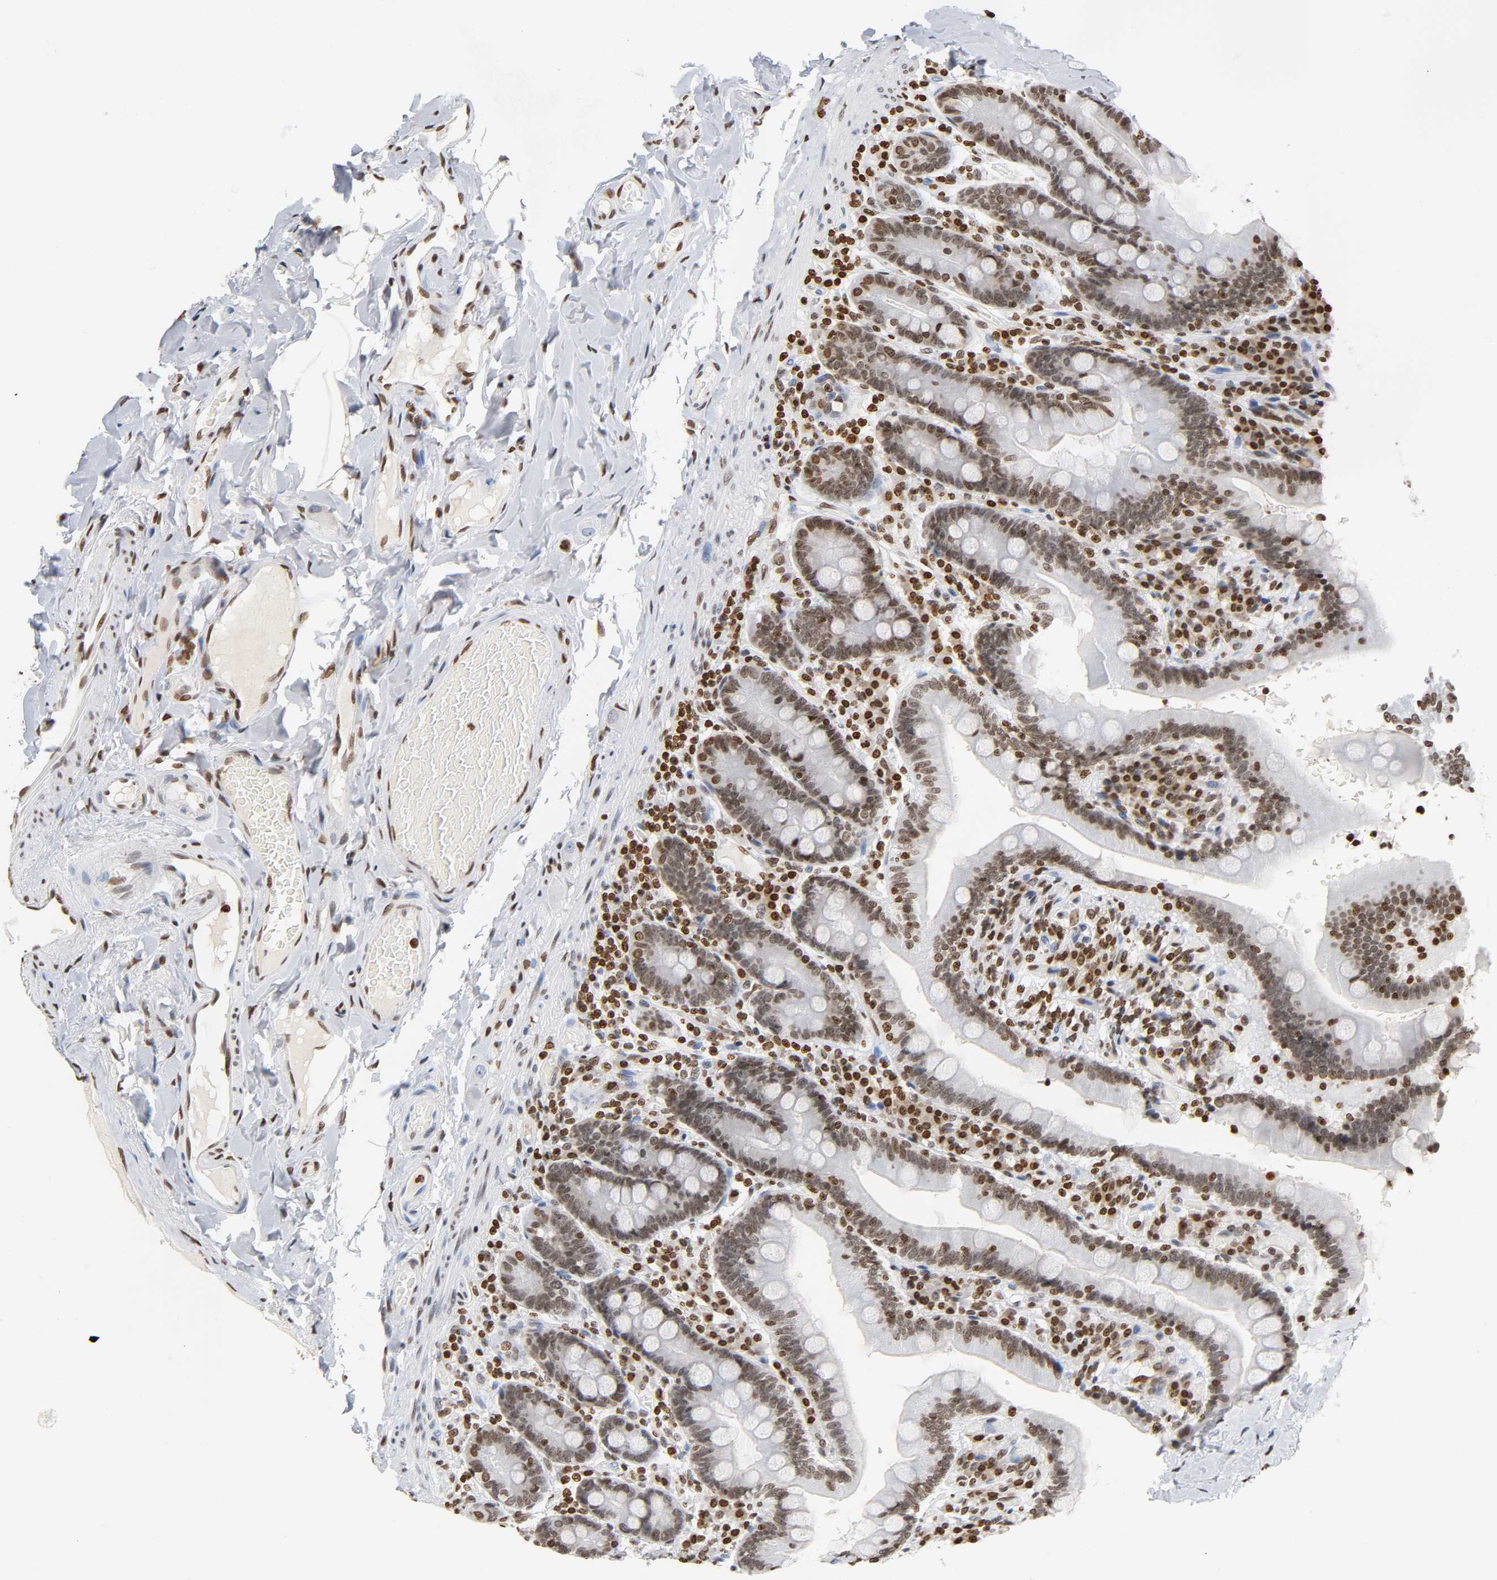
{"staining": {"intensity": "moderate", "quantity": ">75%", "location": "nuclear"}, "tissue": "duodenum", "cell_type": "Glandular cells", "image_type": "normal", "snomed": [{"axis": "morphology", "description": "Normal tissue, NOS"}, {"axis": "topography", "description": "Duodenum"}], "caption": "Immunohistochemistry (IHC) photomicrograph of benign human duodenum stained for a protein (brown), which reveals medium levels of moderate nuclear positivity in about >75% of glandular cells.", "gene": "HOXA6", "patient": {"sex": "male", "age": 66}}